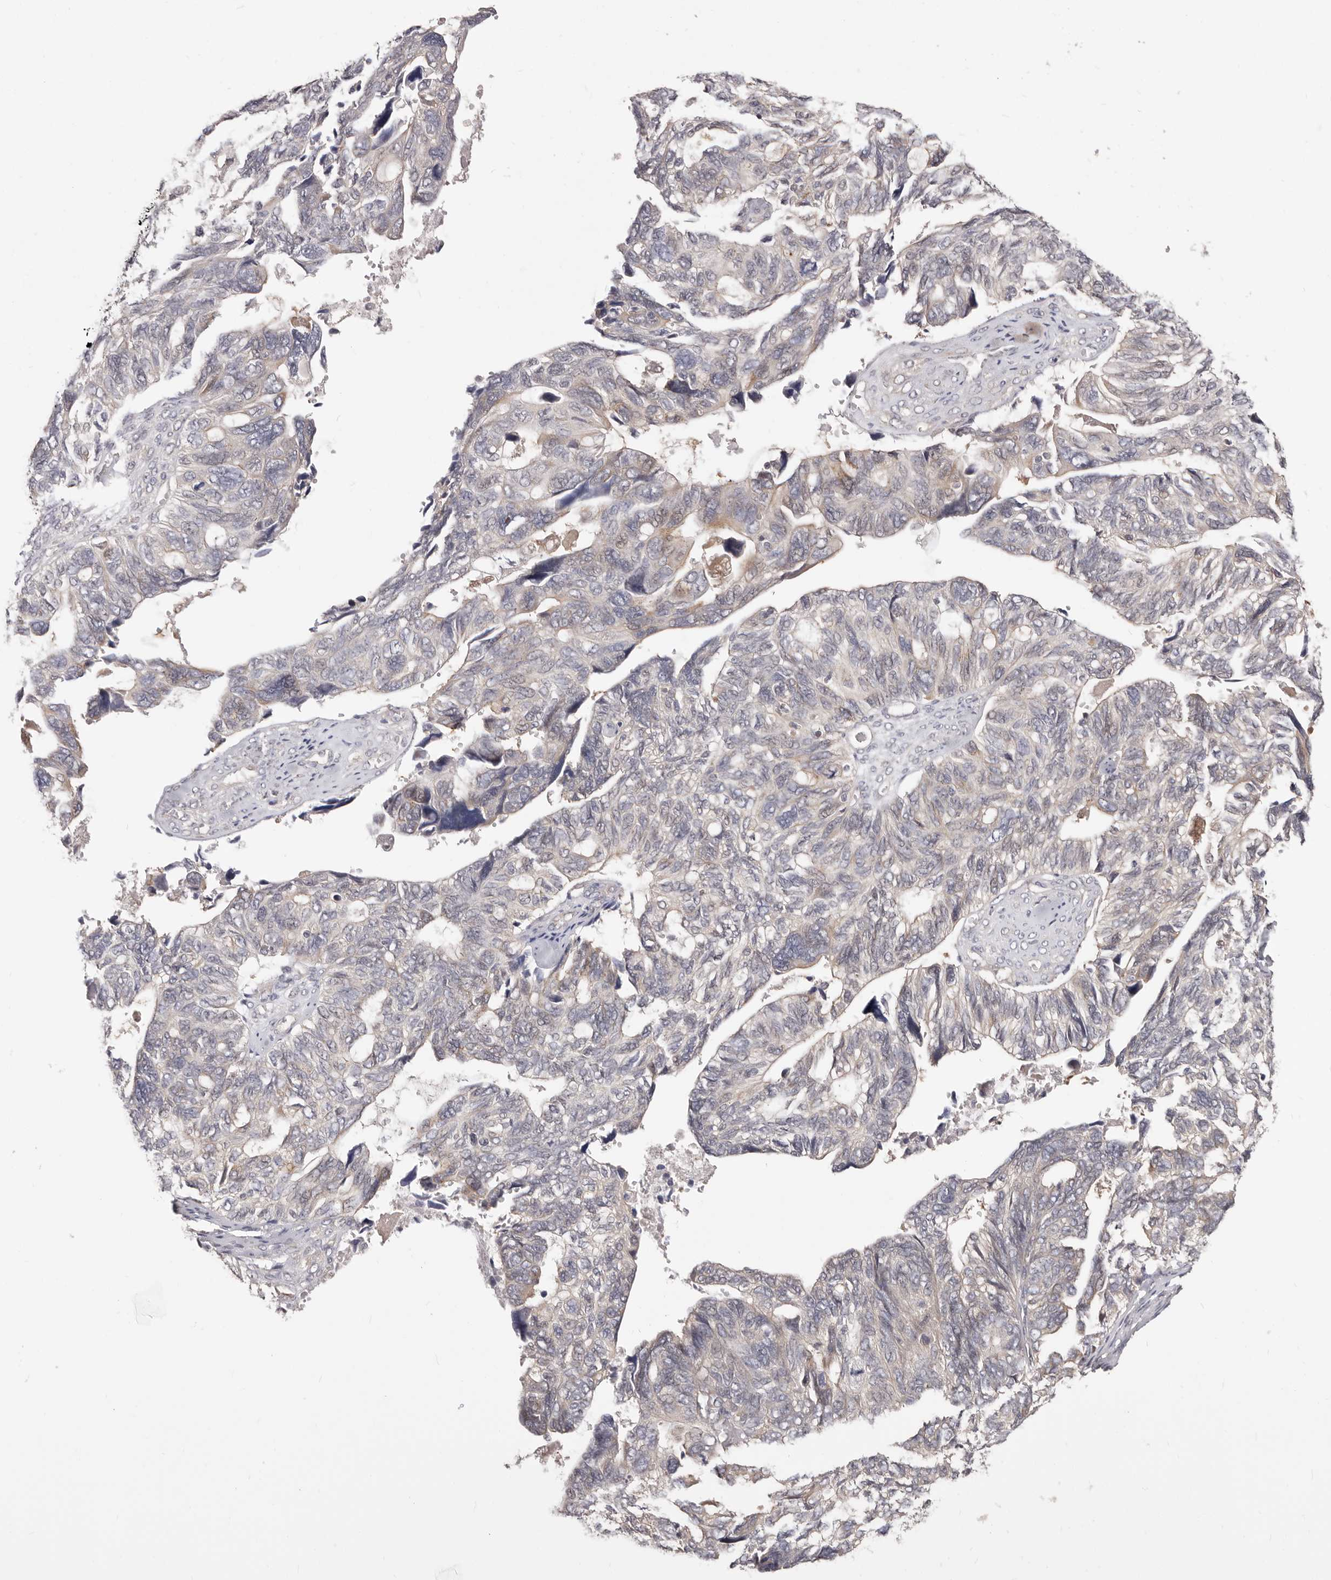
{"staining": {"intensity": "weak", "quantity": "<25%", "location": "cytoplasmic/membranous"}, "tissue": "ovarian cancer", "cell_type": "Tumor cells", "image_type": "cancer", "snomed": [{"axis": "morphology", "description": "Cystadenocarcinoma, serous, NOS"}, {"axis": "topography", "description": "Ovary"}], "caption": "This micrograph is of ovarian cancer (serous cystadenocarcinoma) stained with IHC to label a protein in brown with the nuclei are counter-stained blue. There is no expression in tumor cells.", "gene": "GPATCH4", "patient": {"sex": "female", "age": 79}}